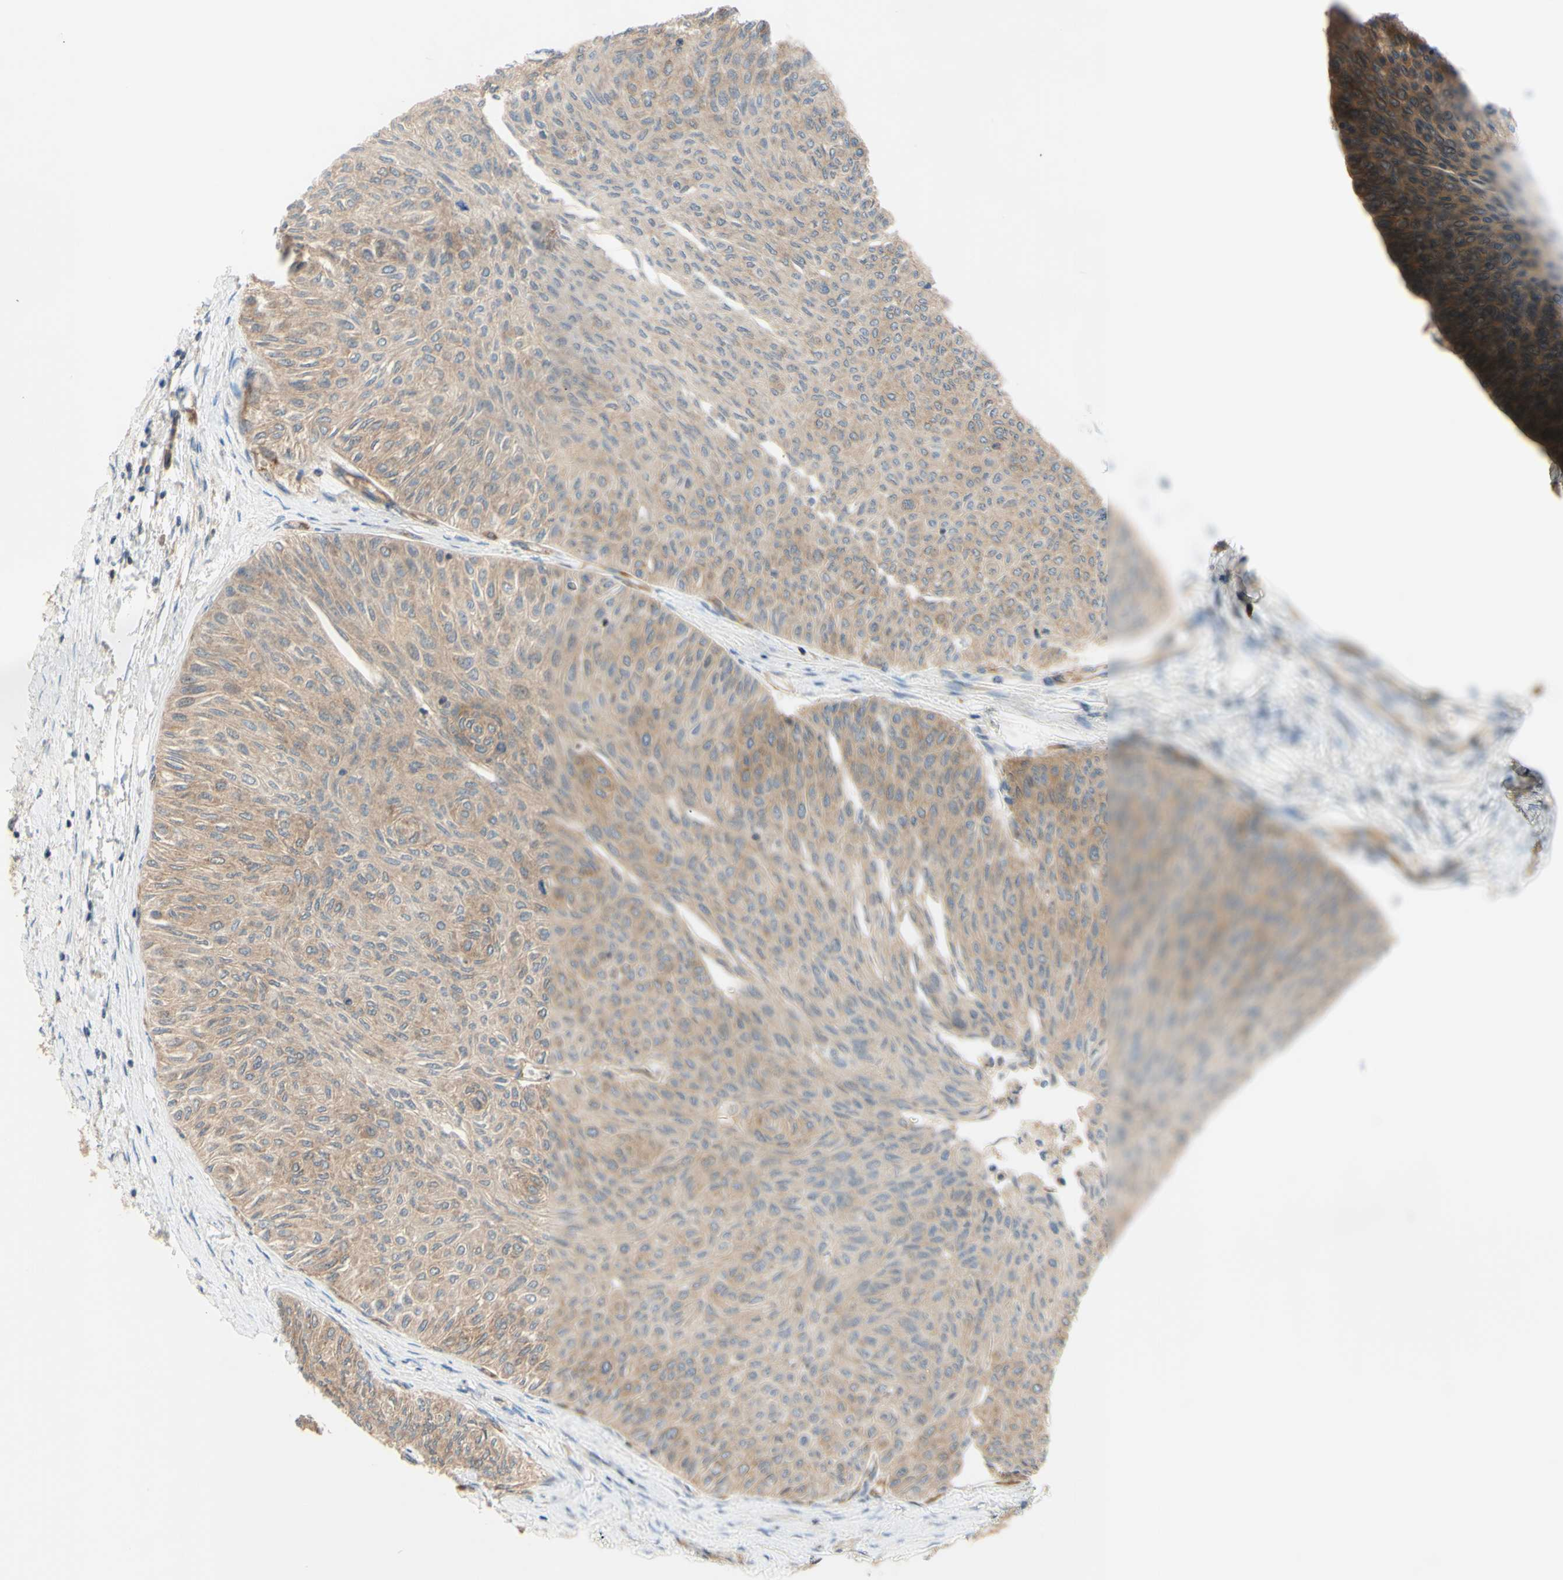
{"staining": {"intensity": "weak", "quantity": ">75%", "location": "cytoplasmic/membranous"}, "tissue": "urothelial cancer", "cell_type": "Tumor cells", "image_type": "cancer", "snomed": [{"axis": "morphology", "description": "Urothelial carcinoma, Low grade"}, {"axis": "topography", "description": "Urinary bladder"}], "caption": "Tumor cells demonstrate low levels of weak cytoplasmic/membranous expression in approximately >75% of cells in urothelial cancer. (IHC, brightfield microscopy, high magnification).", "gene": "DYNLRB1", "patient": {"sex": "male", "age": 78}}